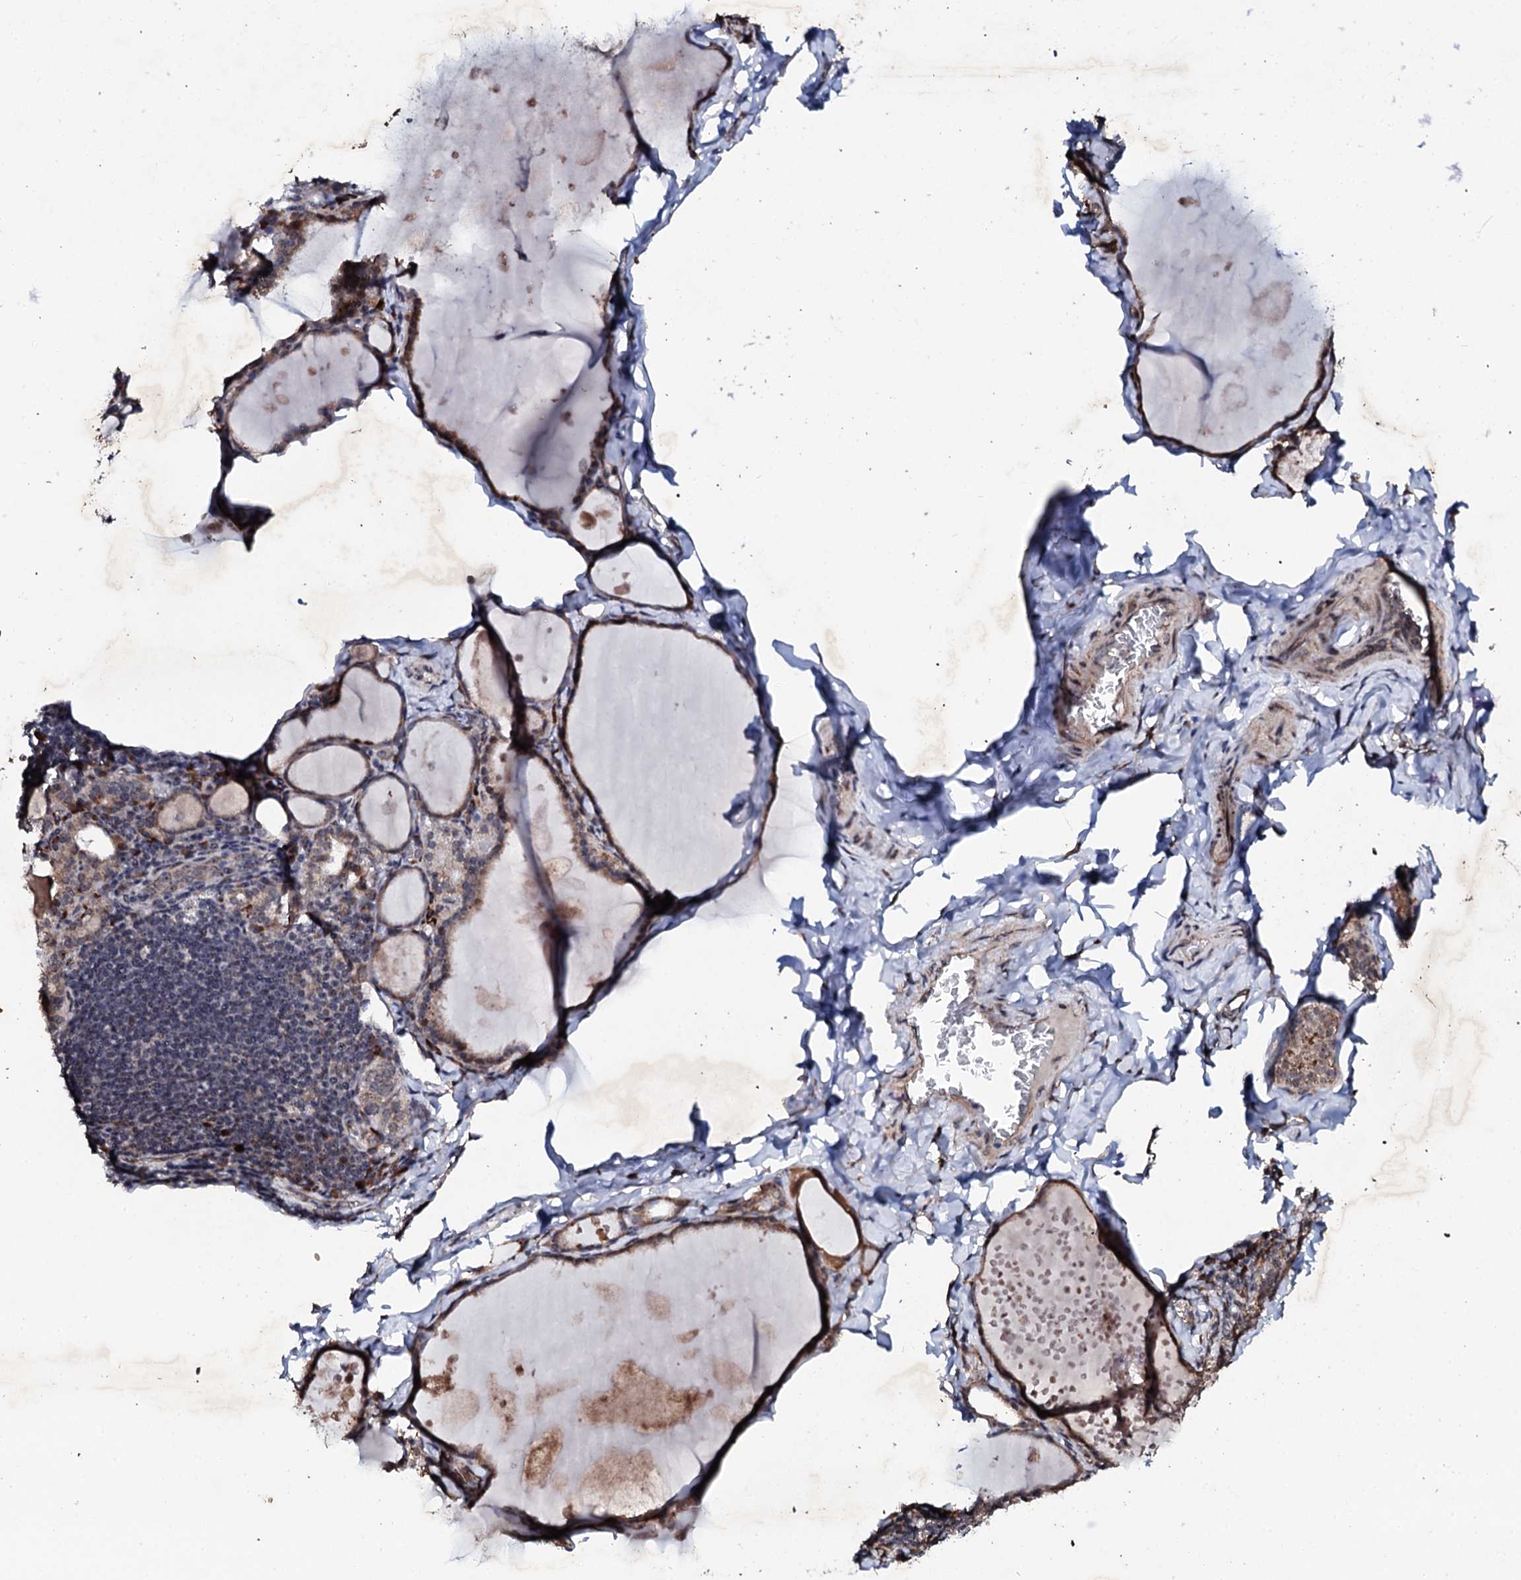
{"staining": {"intensity": "moderate", "quantity": ">75%", "location": "cytoplasmic/membranous"}, "tissue": "thyroid gland", "cell_type": "Glandular cells", "image_type": "normal", "snomed": [{"axis": "morphology", "description": "Normal tissue, NOS"}, {"axis": "topography", "description": "Thyroid gland"}], "caption": "Moderate cytoplasmic/membranous staining for a protein is seen in approximately >75% of glandular cells of benign thyroid gland using immunohistochemistry (IHC).", "gene": "FAM111A", "patient": {"sex": "male", "age": 56}}